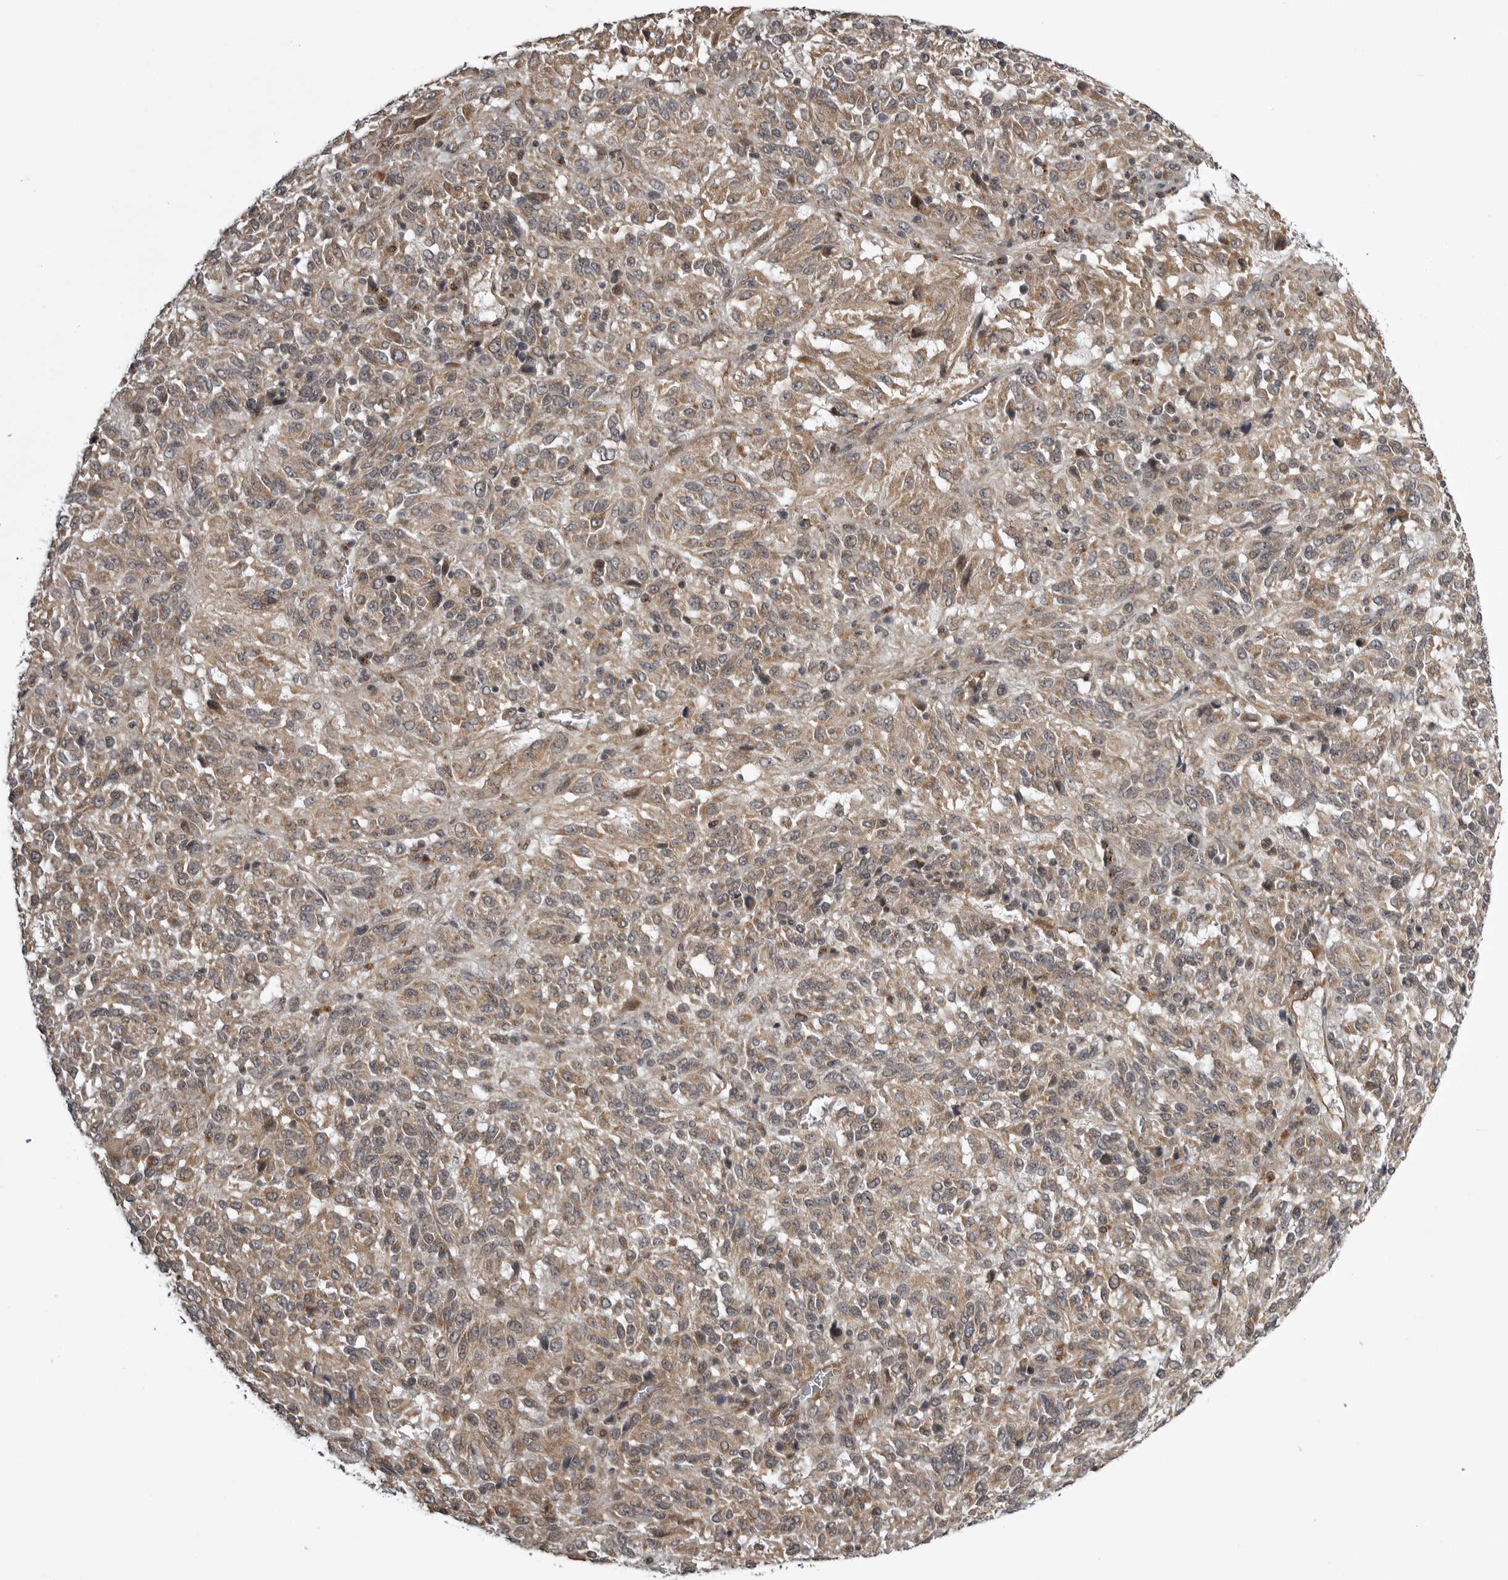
{"staining": {"intensity": "moderate", "quantity": ">75%", "location": "cytoplasmic/membranous"}, "tissue": "melanoma", "cell_type": "Tumor cells", "image_type": "cancer", "snomed": [{"axis": "morphology", "description": "Malignant melanoma, Metastatic site"}, {"axis": "topography", "description": "Lung"}], "caption": "Brown immunohistochemical staining in melanoma reveals moderate cytoplasmic/membranous staining in approximately >75% of tumor cells.", "gene": "SNX16", "patient": {"sex": "male", "age": 64}}